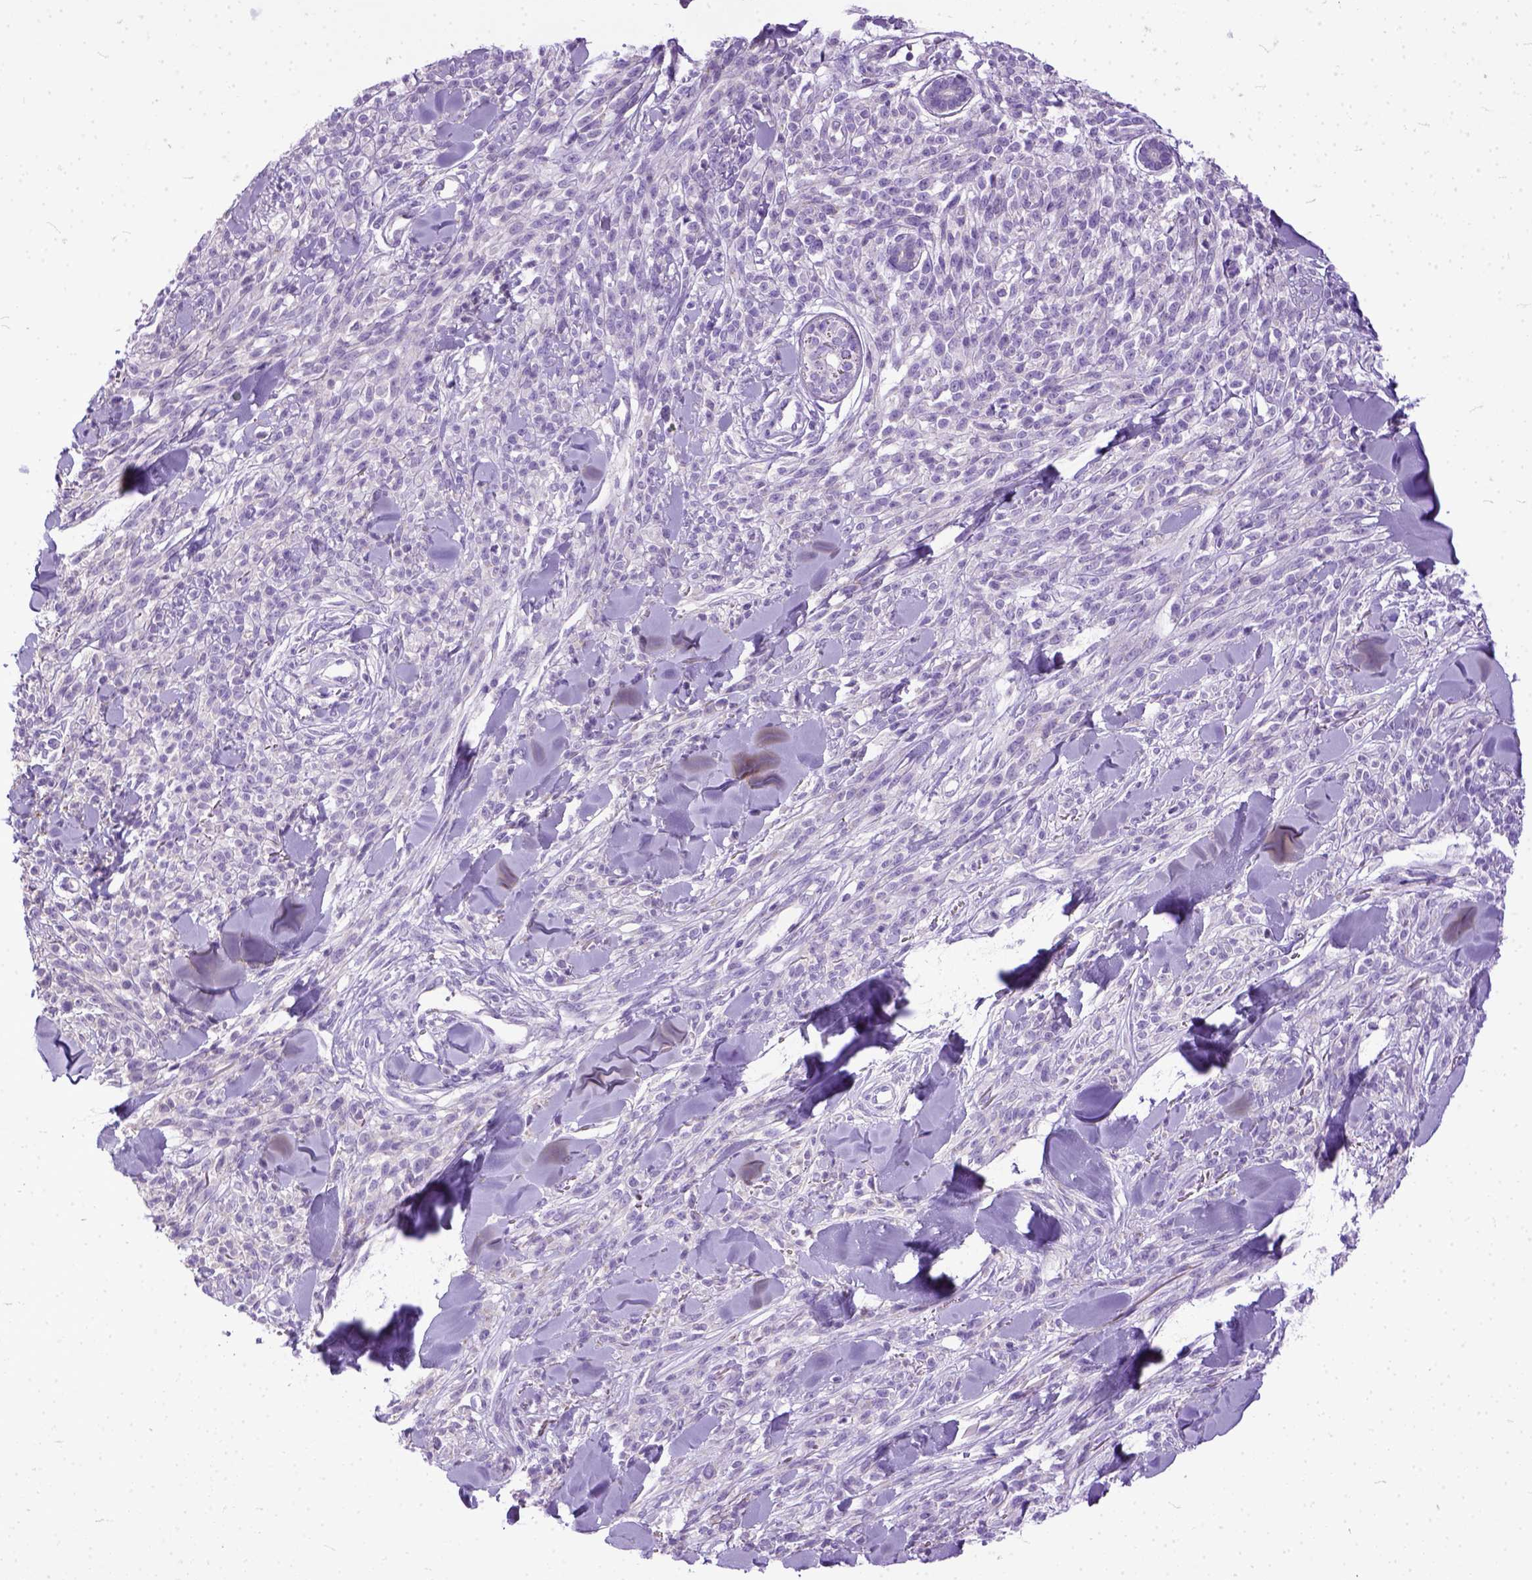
{"staining": {"intensity": "negative", "quantity": "none", "location": "none"}, "tissue": "melanoma", "cell_type": "Tumor cells", "image_type": "cancer", "snomed": [{"axis": "morphology", "description": "Malignant melanoma, NOS"}, {"axis": "topography", "description": "Skin"}, {"axis": "topography", "description": "Skin of trunk"}], "caption": "Photomicrograph shows no protein staining in tumor cells of melanoma tissue.", "gene": "PLK5", "patient": {"sex": "male", "age": 74}}